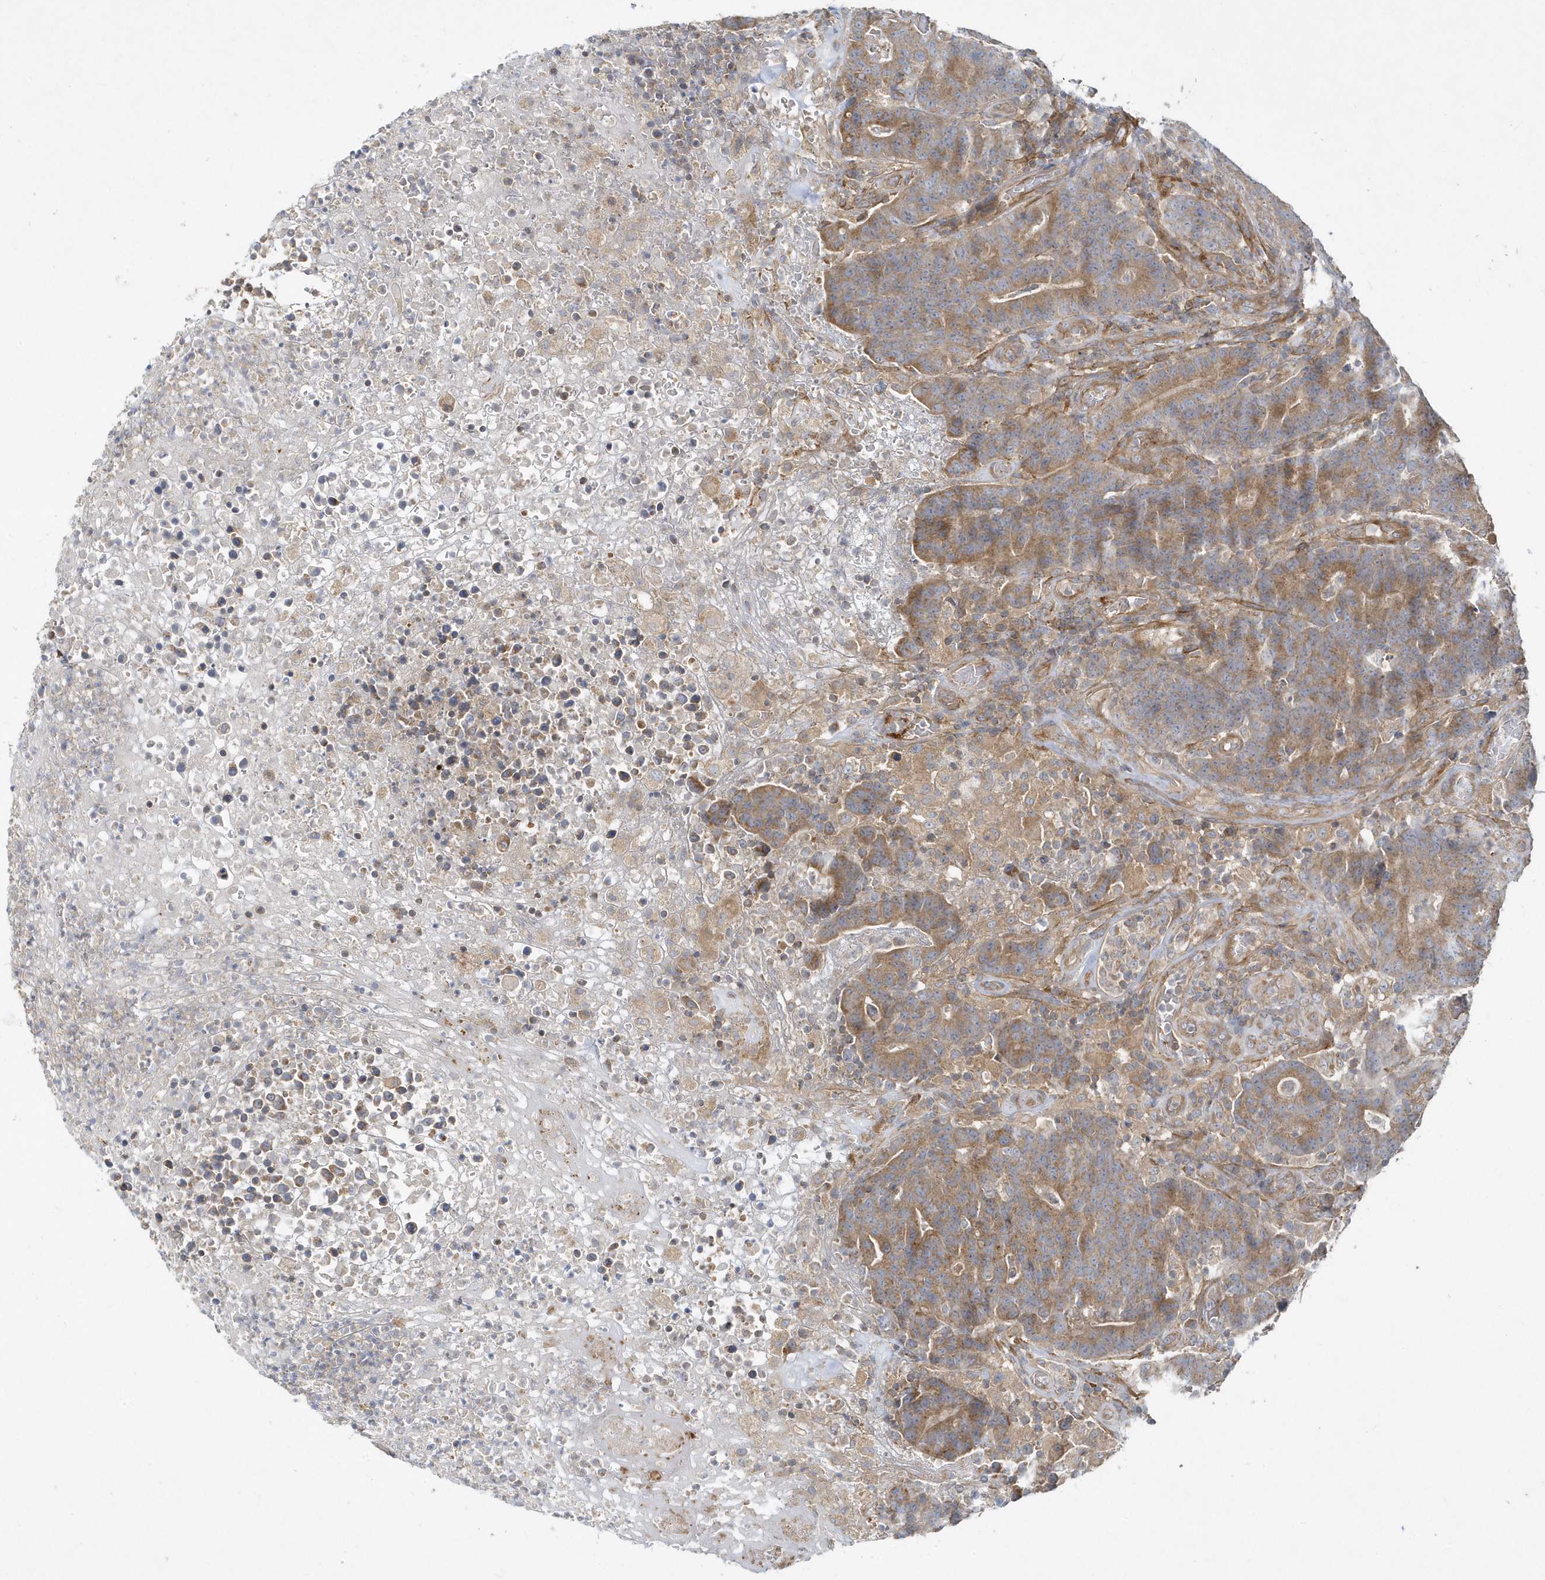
{"staining": {"intensity": "moderate", "quantity": ">75%", "location": "cytoplasmic/membranous"}, "tissue": "colorectal cancer", "cell_type": "Tumor cells", "image_type": "cancer", "snomed": [{"axis": "morphology", "description": "Normal tissue, NOS"}, {"axis": "morphology", "description": "Adenocarcinoma, NOS"}, {"axis": "topography", "description": "Colon"}], "caption": "Human colorectal adenocarcinoma stained with a brown dye shows moderate cytoplasmic/membranous positive expression in about >75% of tumor cells.", "gene": "LEXM", "patient": {"sex": "female", "age": 75}}